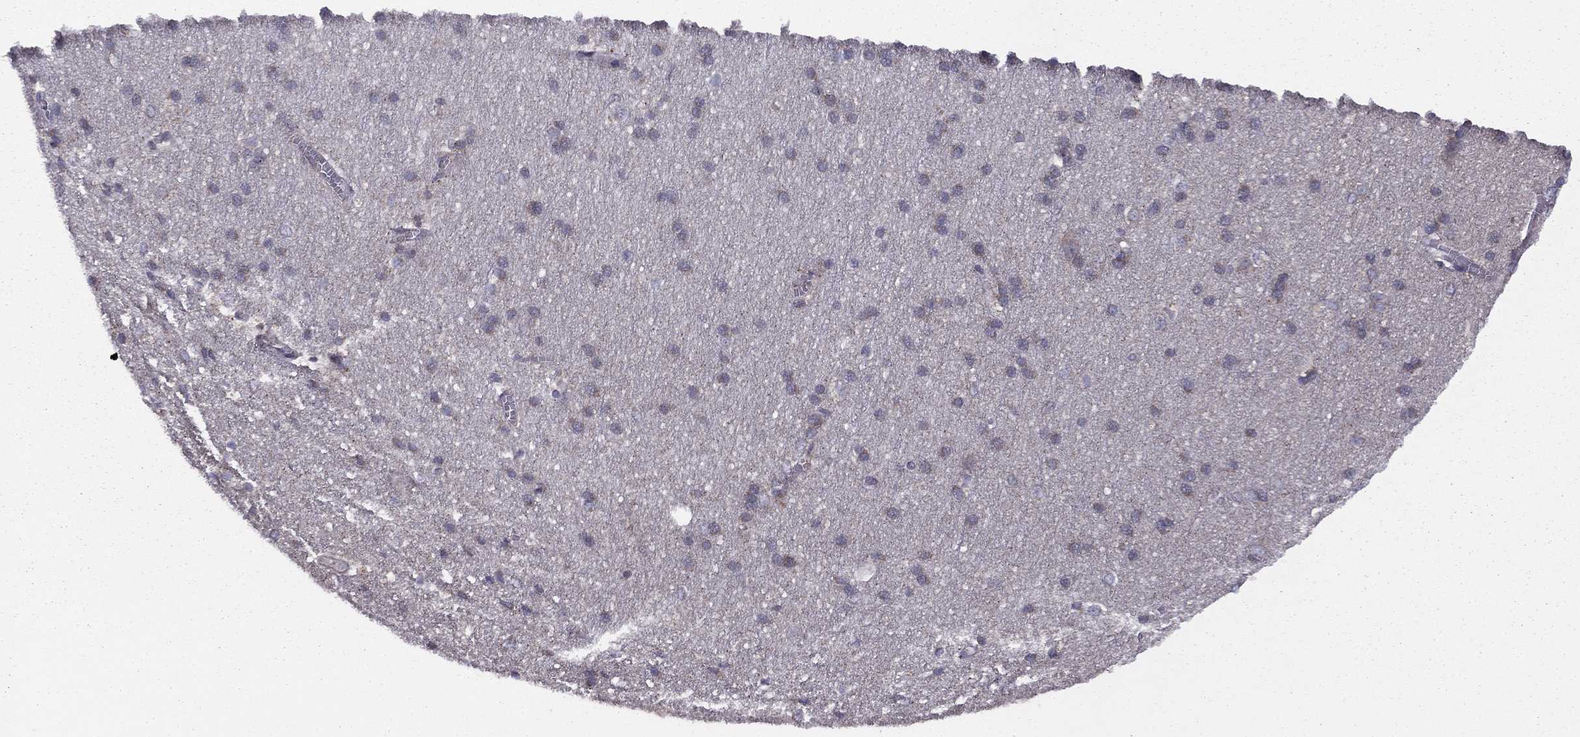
{"staining": {"intensity": "negative", "quantity": "none", "location": "none"}, "tissue": "cerebral cortex", "cell_type": "Endothelial cells", "image_type": "normal", "snomed": [{"axis": "morphology", "description": "Normal tissue, NOS"}, {"axis": "topography", "description": "Cerebral cortex"}], "caption": "This is a micrograph of IHC staining of normal cerebral cortex, which shows no staining in endothelial cells. (IHC, brightfield microscopy, high magnification).", "gene": "ALG6", "patient": {"sex": "male", "age": 37}}